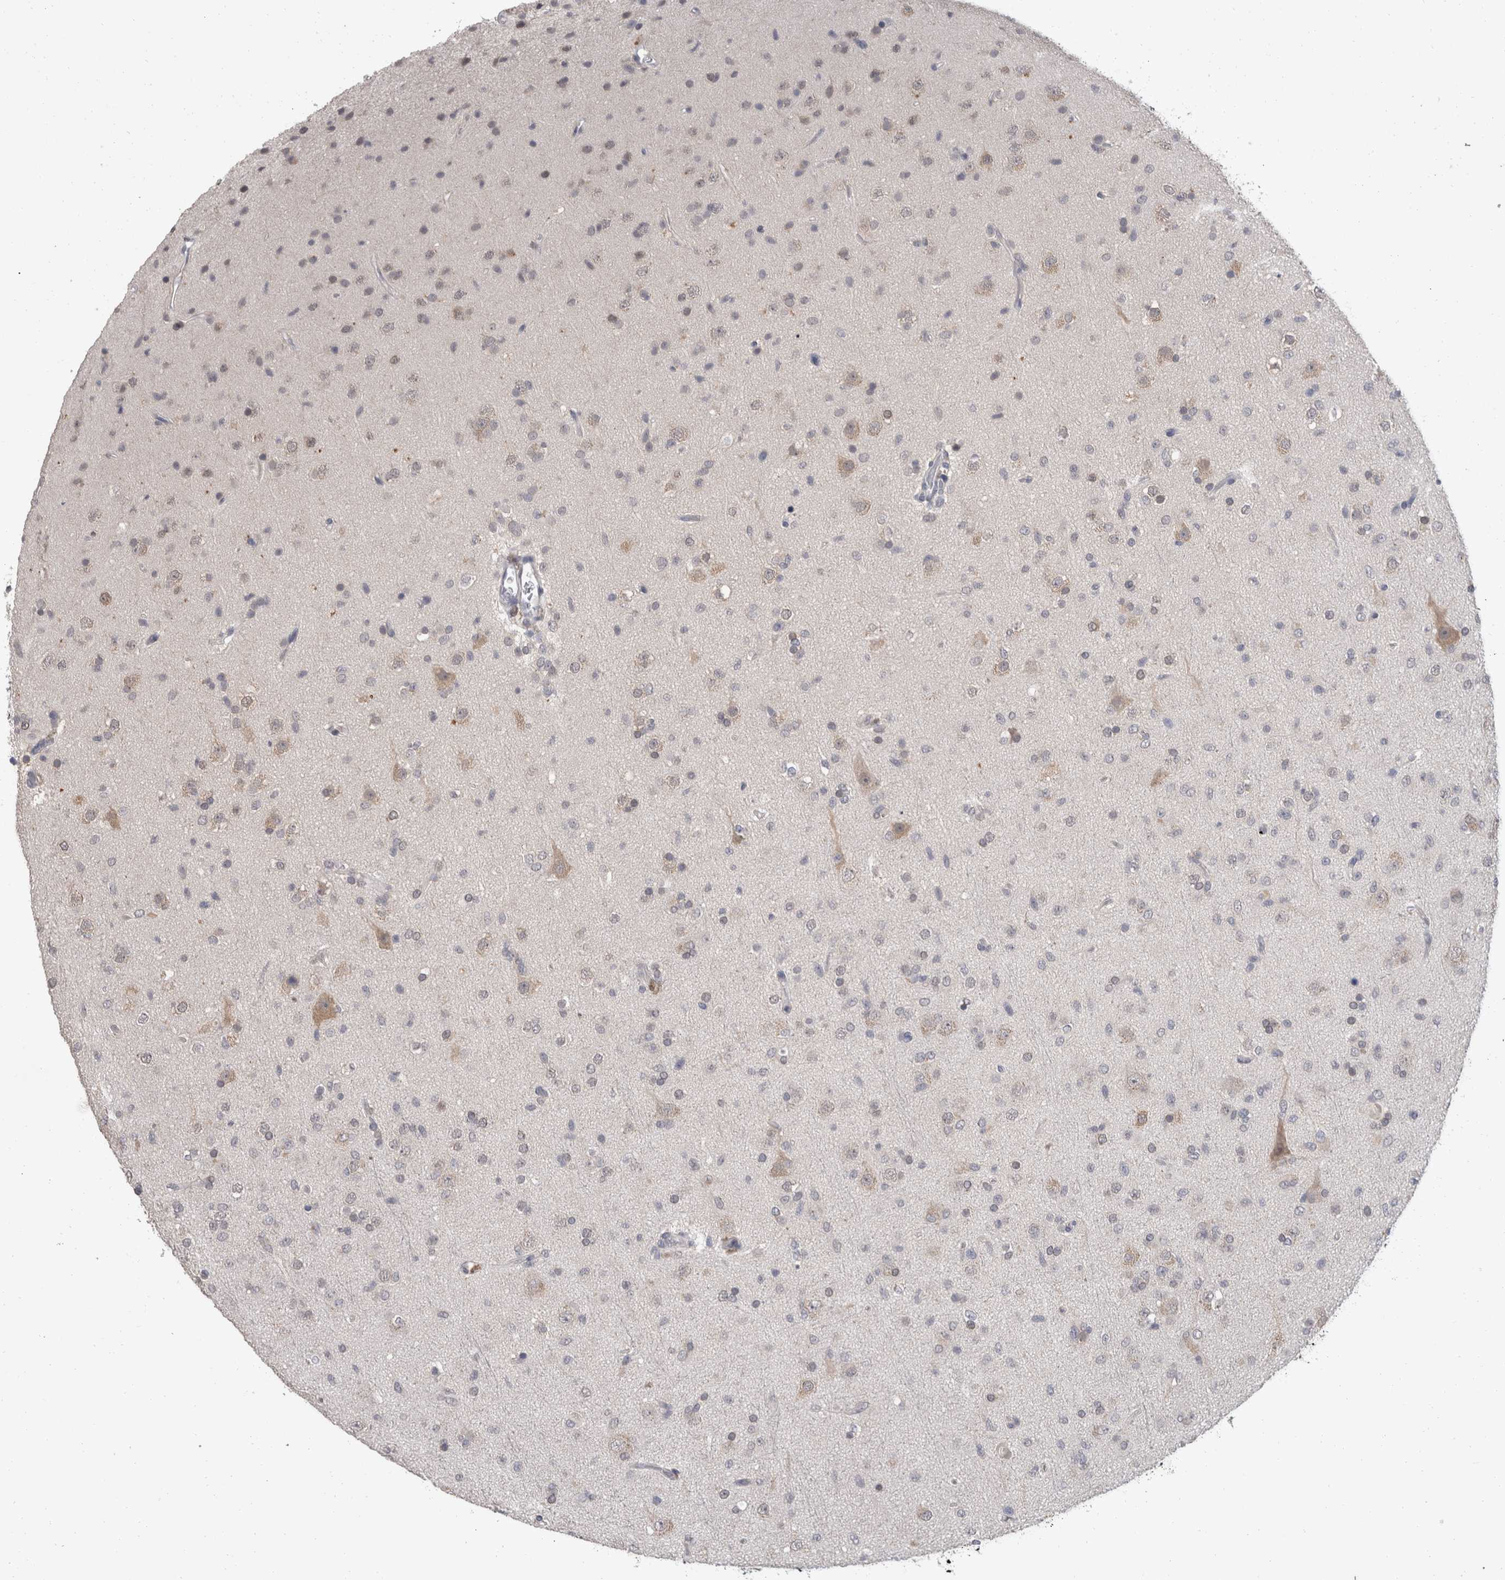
{"staining": {"intensity": "negative", "quantity": "none", "location": "none"}, "tissue": "glioma", "cell_type": "Tumor cells", "image_type": "cancer", "snomed": [{"axis": "morphology", "description": "Glioma, malignant, Low grade"}, {"axis": "topography", "description": "Brain"}], "caption": "Tumor cells show no significant expression in glioma.", "gene": "FHOD3", "patient": {"sex": "male", "age": 65}}